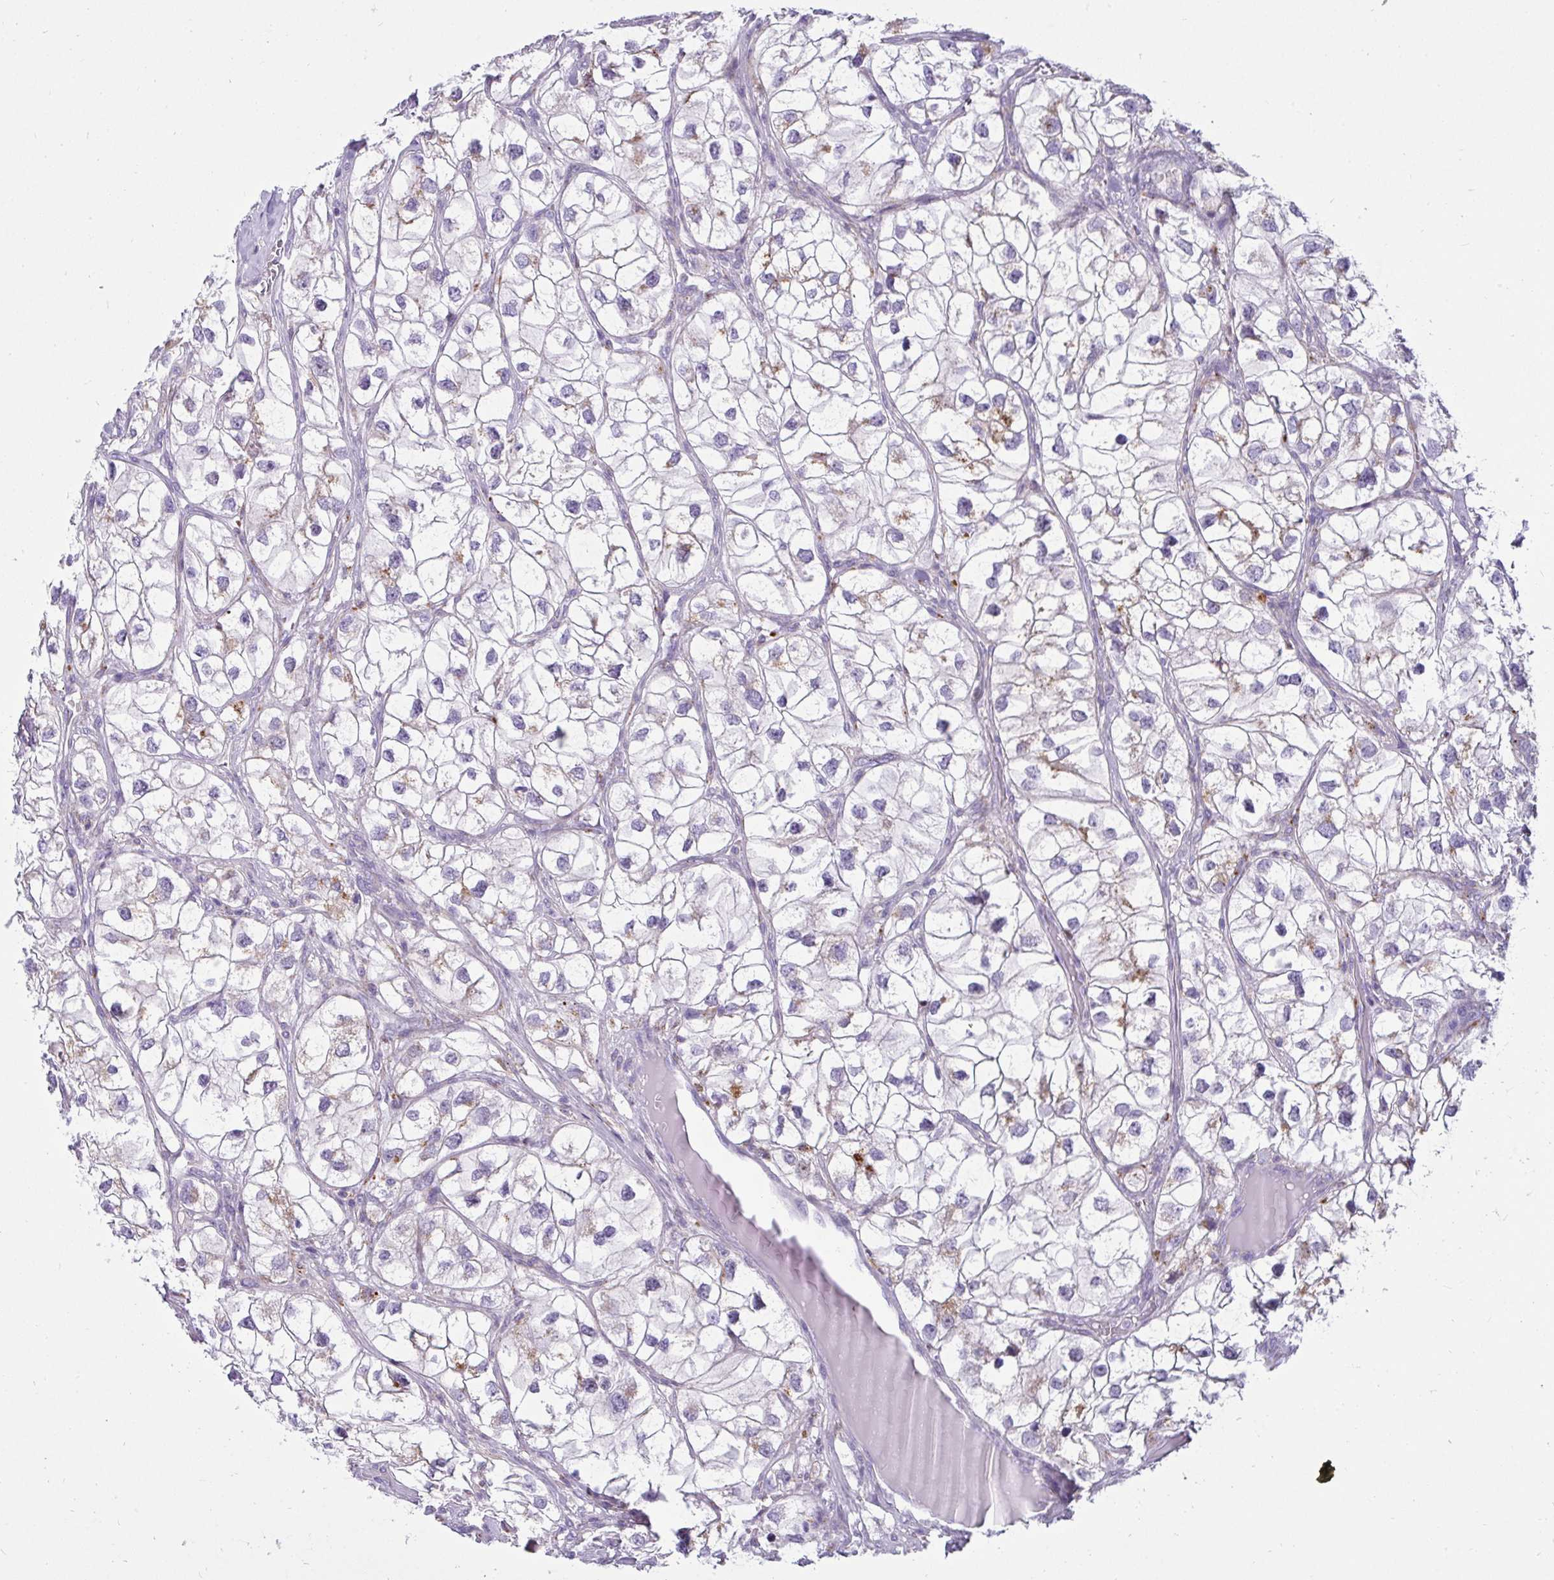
{"staining": {"intensity": "weak", "quantity": "<25%", "location": "cytoplasmic/membranous"}, "tissue": "renal cancer", "cell_type": "Tumor cells", "image_type": "cancer", "snomed": [{"axis": "morphology", "description": "Adenocarcinoma, NOS"}, {"axis": "topography", "description": "Kidney"}], "caption": "The immunohistochemistry histopathology image has no significant positivity in tumor cells of adenocarcinoma (renal) tissue.", "gene": "CTSZ", "patient": {"sex": "male", "age": 59}}